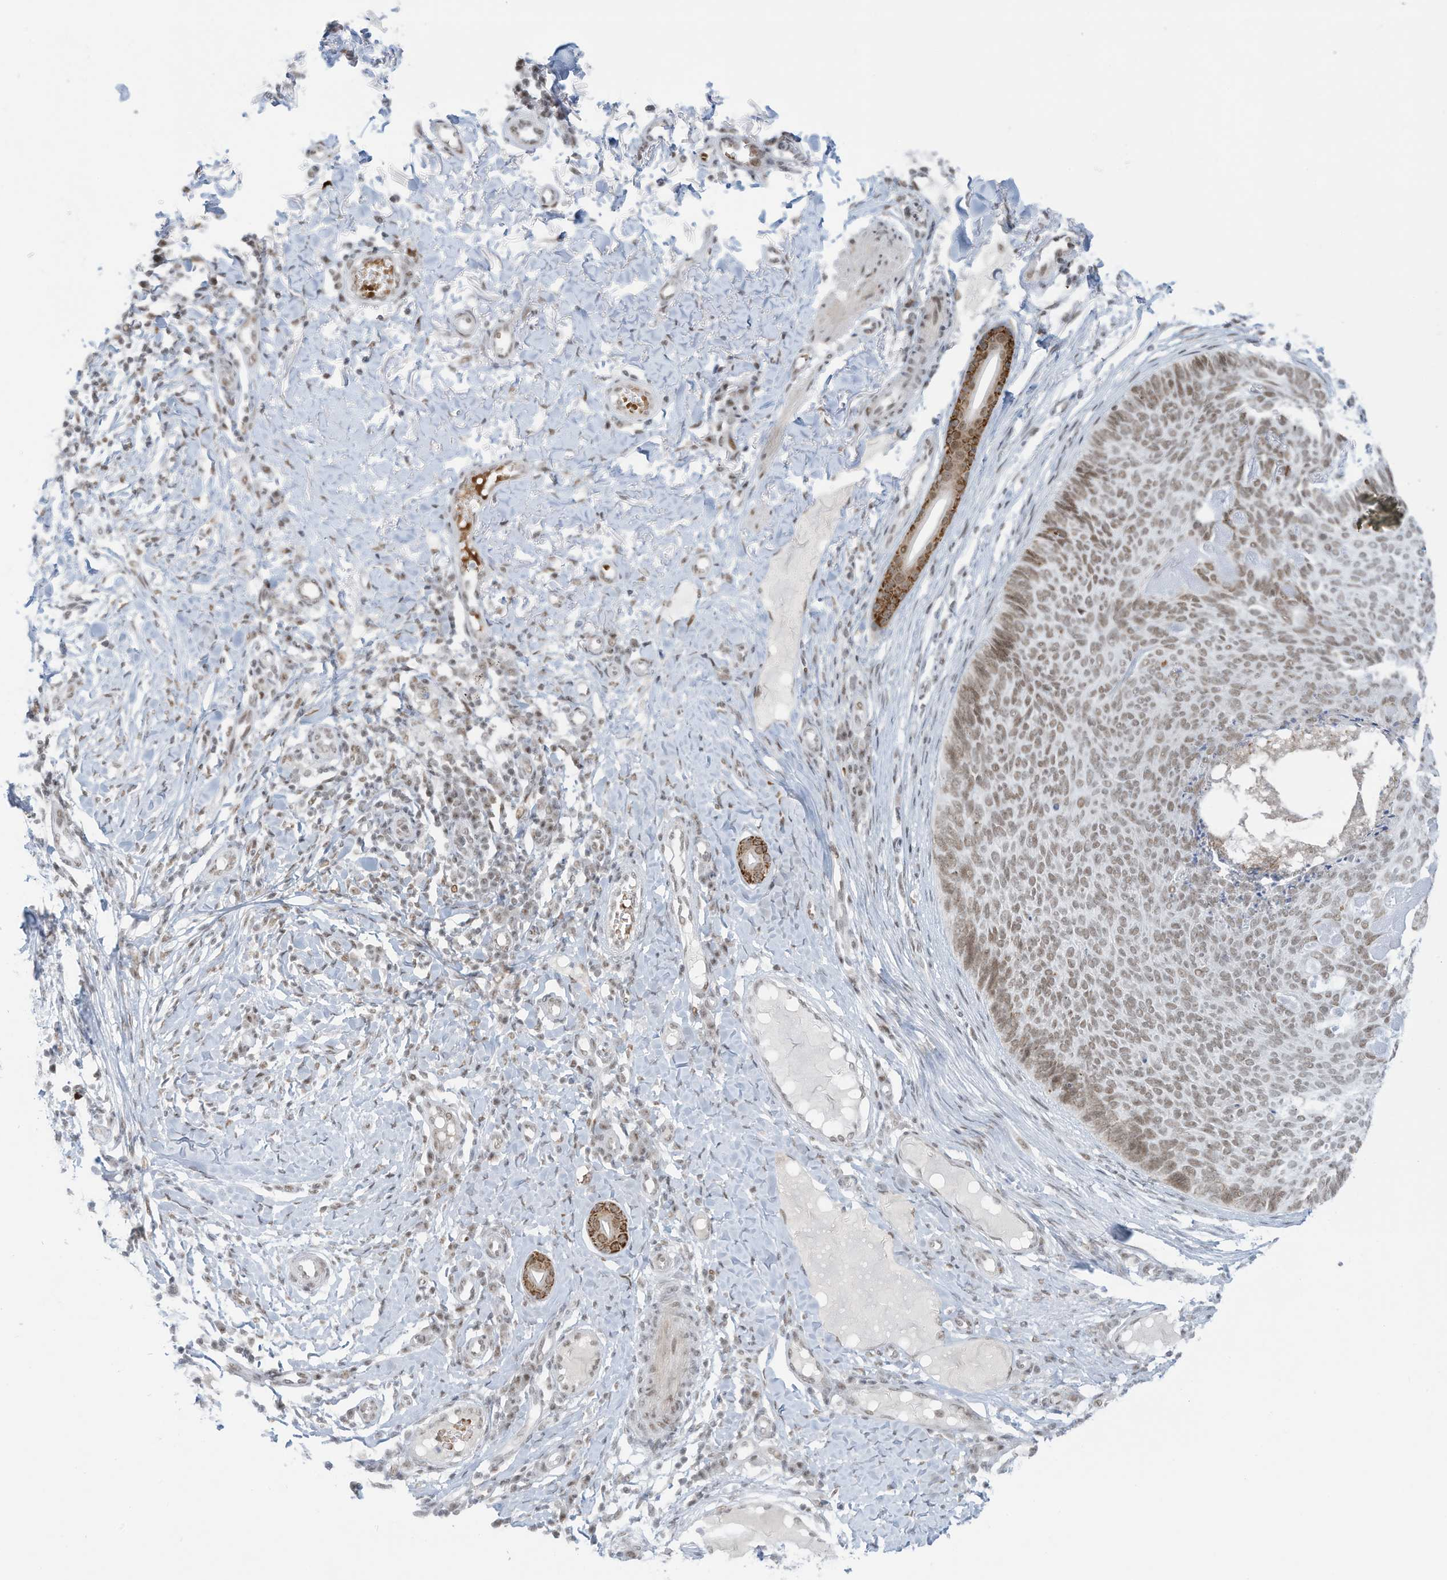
{"staining": {"intensity": "moderate", "quantity": ">75%", "location": "nuclear"}, "tissue": "skin cancer", "cell_type": "Tumor cells", "image_type": "cancer", "snomed": [{"axis": "morphology", "description": "Normal tissue, NOS"}, {"axis": "morphology", "description": "Basal cell carcinoma"}, {"axis": "topography", "description": "Skin"}], "caption": "A high-resolution photomicrograph shows IHC staining of skin cancer, which displays moderate nuclear positivity in approximately >75% of tumor cells. (DAB (3,3'-diaminobenzidine) IHC, brown staining for protein, blue staining for nuclei).", "gene": "ECT2L", "patient": {"sex": "male", "age": 50}}